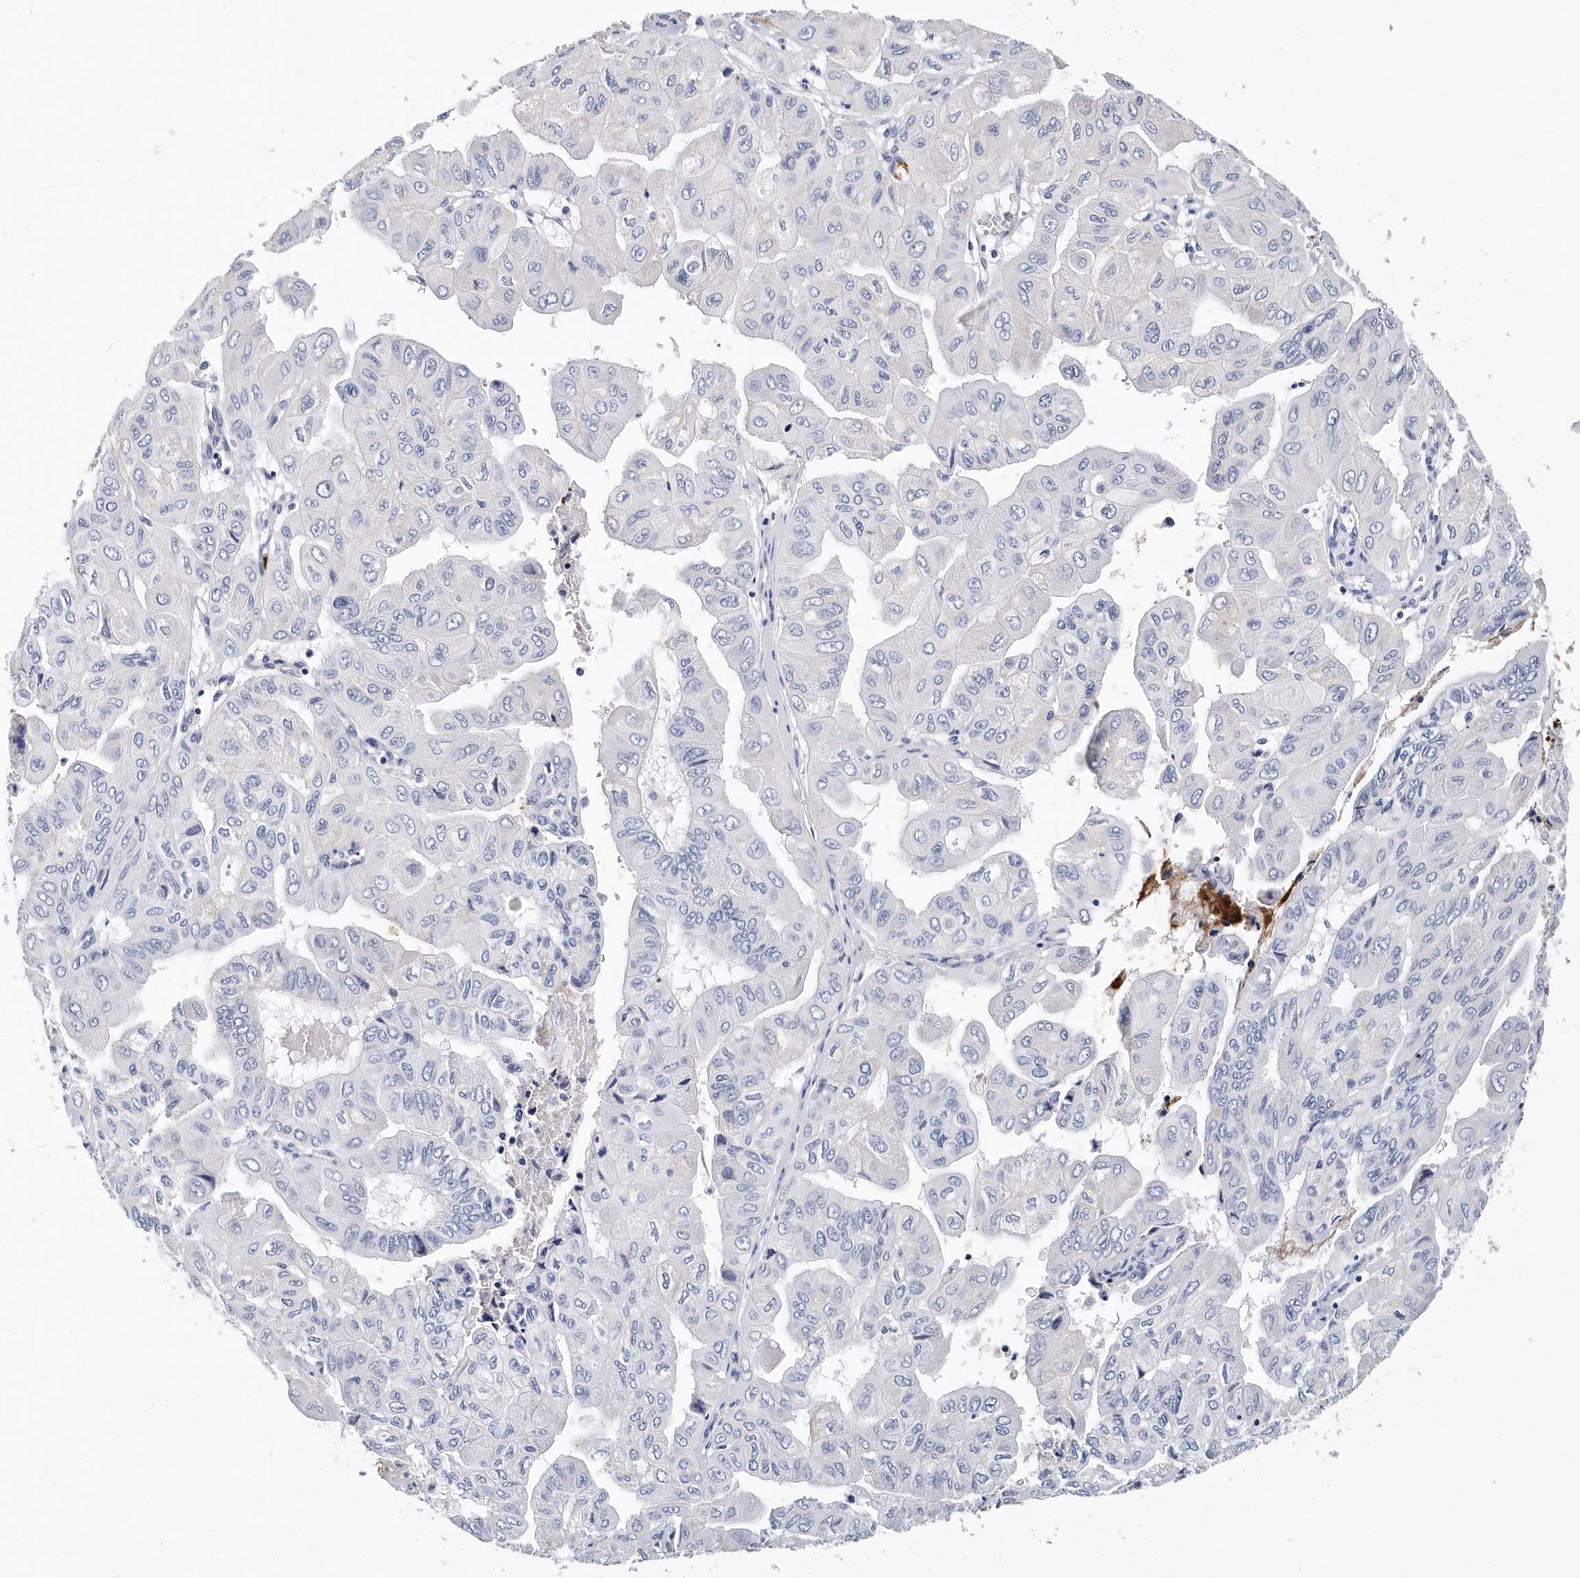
{"staining": {"intensity": "negative", "quantity": "none", "location": "none"}, "tissue": "pancreatic cancer", "cell_type": "Tumor cells", "image_type": "cancer", "snomed": [{"axis": "morphology", "description": "Adenocarcinoma, NOS"}, {"axis": "topography", "description": "Pancreas"}], "caption": "There is no significant expression in tumor cells of pancreatic adenocarcinoma.", "gene": "ITGA2B", "patient": {"sex": "male", "age": 51}}